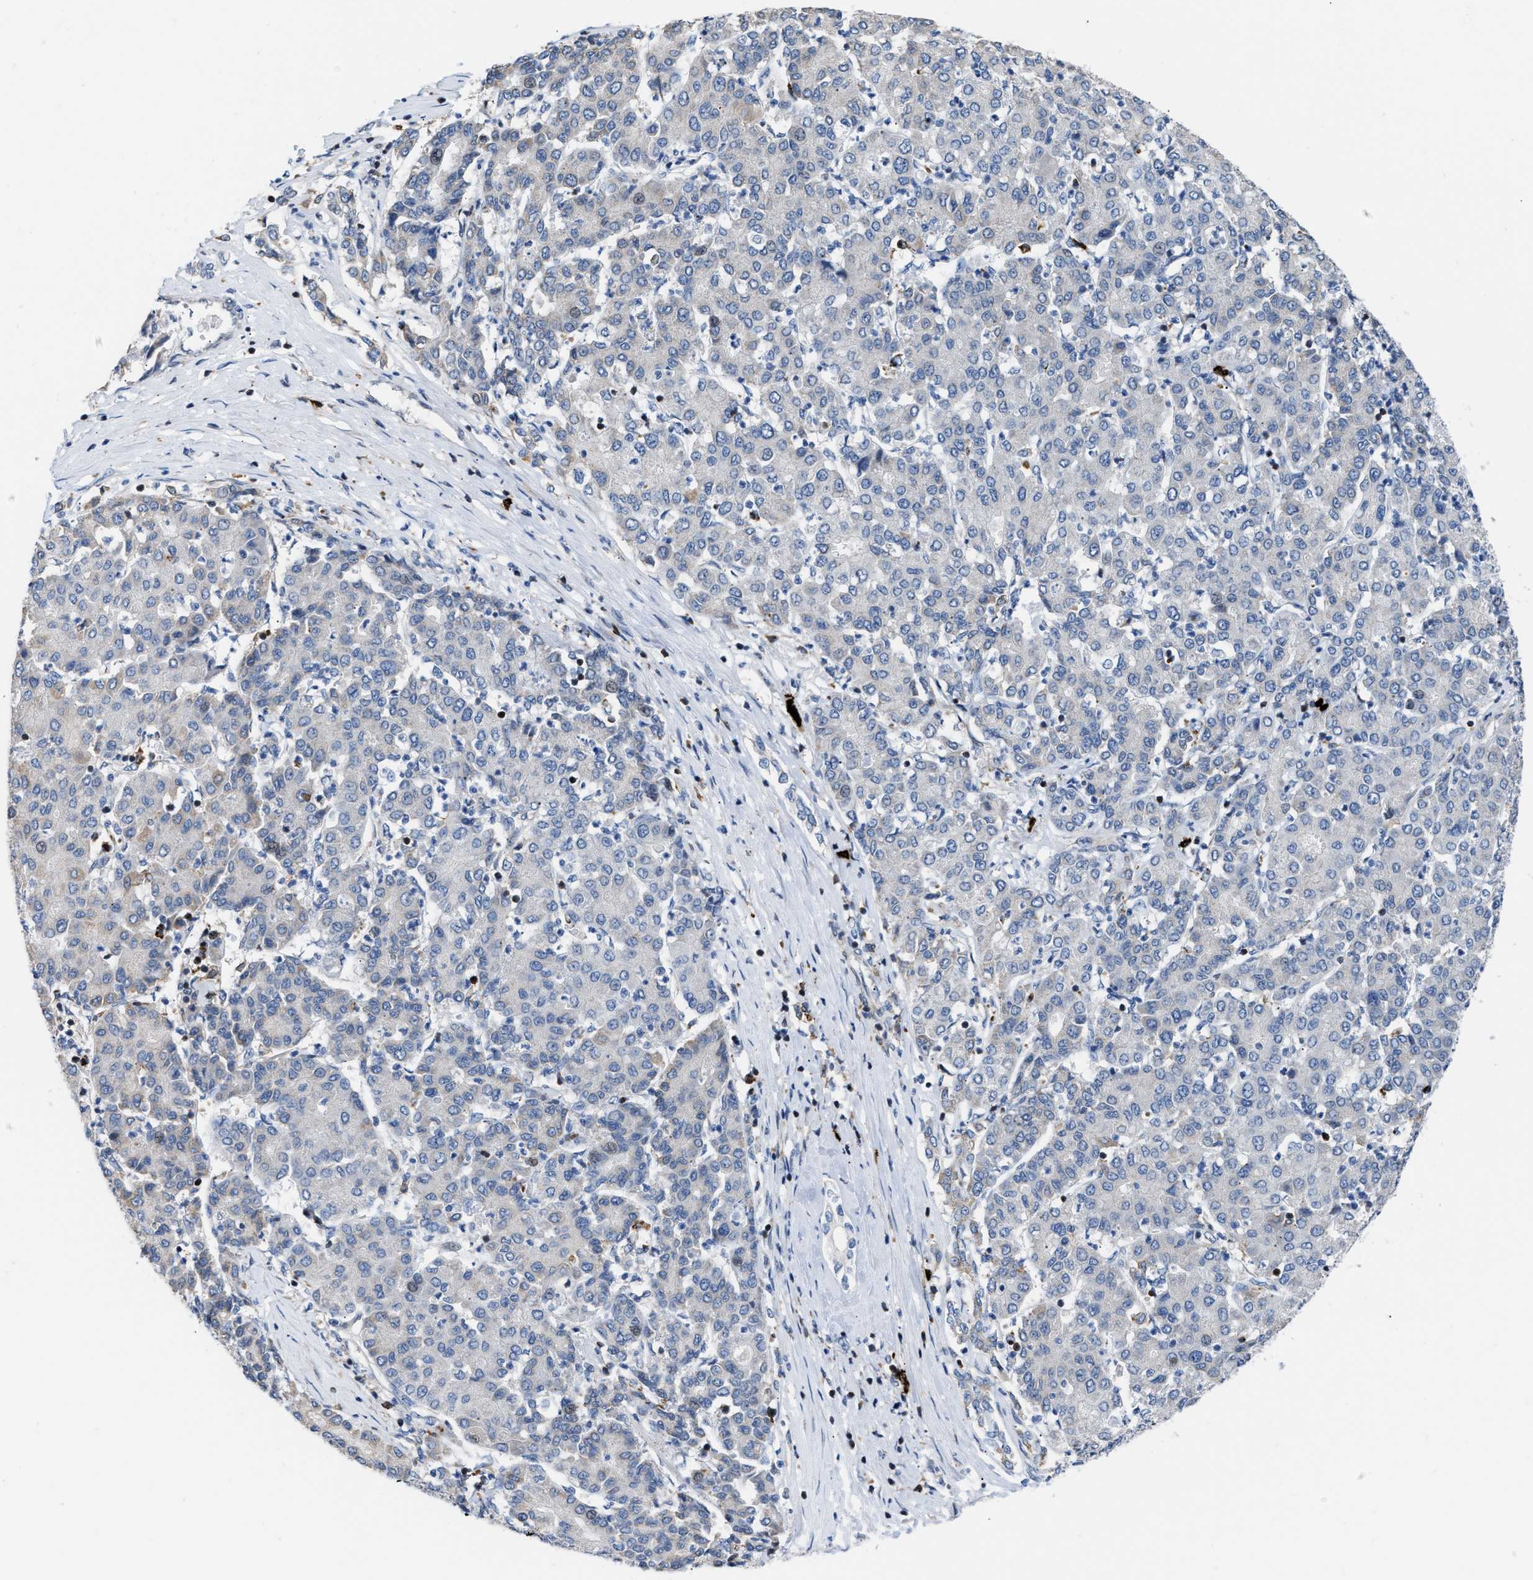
{"staining": {"intensity": "negative", "quantity": "none", "location": "none"}, "tissue": "liver cancer", "cell_type": "Tumor cells", "image_type": "cancer", "snomed": [{"axis": "morphology", "description": "Carcinoma, Hepatocellular, NOS"}, {"axis": "topography", "description": "Liver"}], "caption": "Tumor cells are negative for brown protein staining in liver cancer (hepatocellular carcinoma).", "gene": "ATP9A", "patient": {"sex": "male", "age": 65}}